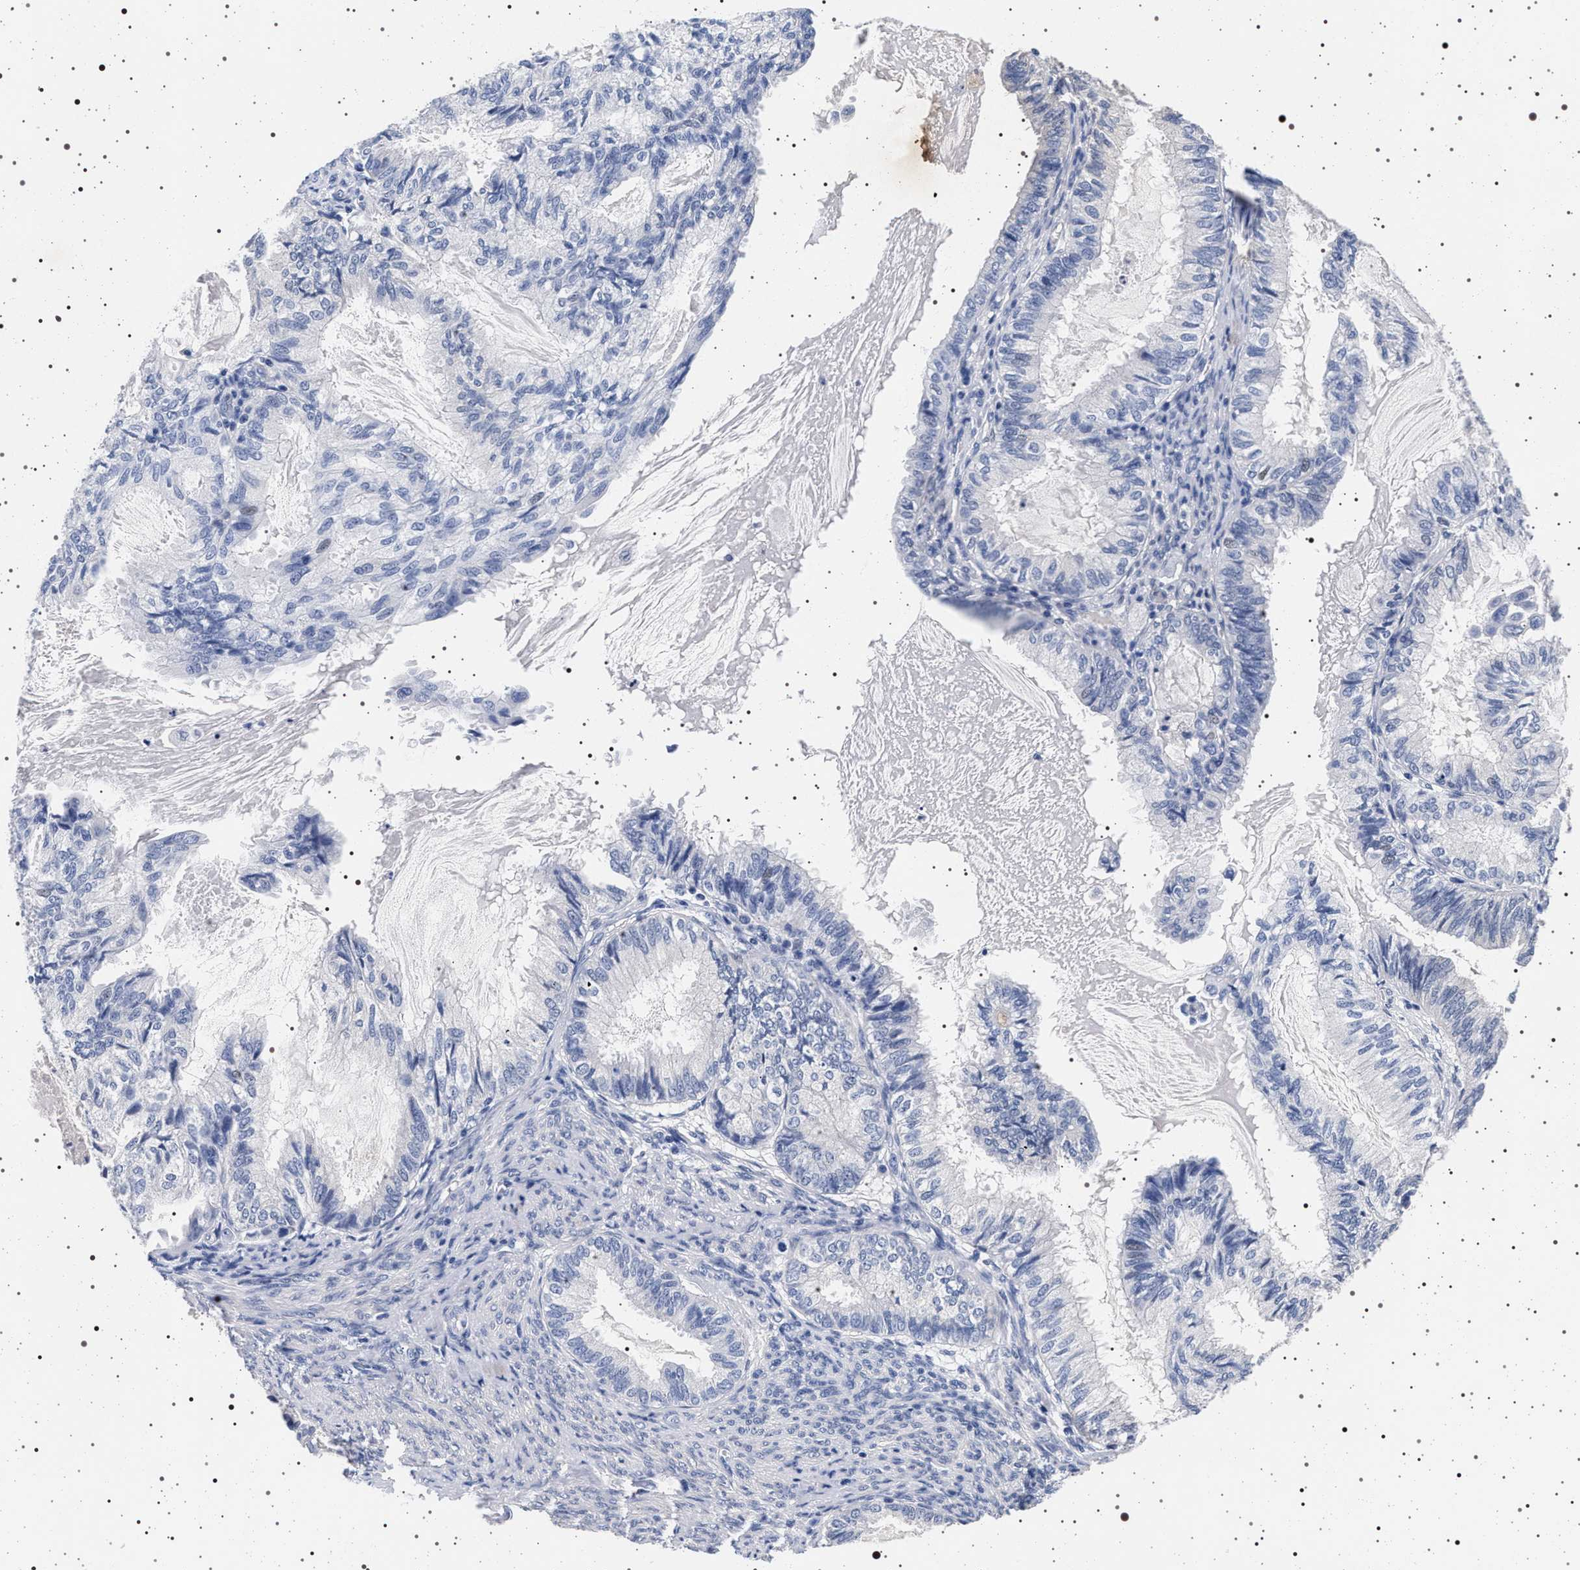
{"staining": {"intensity": "negative", "quantity": "none", "location": "none"}, "tissue": "cervical cancer", "cell_type": "Tumor cells", "image_type": "cancer", "snomed": [{"axis": "morphology", "description": "Normal tissue, NOS"}, {"axis": "morphology", "description": "Adenocarcinoma, NOS"}, {"axis": "topography", "description": "Cervix"}, {"axis": "topography", "description": "Endometrium"}], "caption": "Tumor cells show no significant staining in cervical adenocarcinoma. (DAB (3,3'-diaminobenzidine) immunohistochemistry (IHC) with hematoxylin counter stain).", "gene": "MAPK10", "patient": {"sex": "female", "age": 86}}